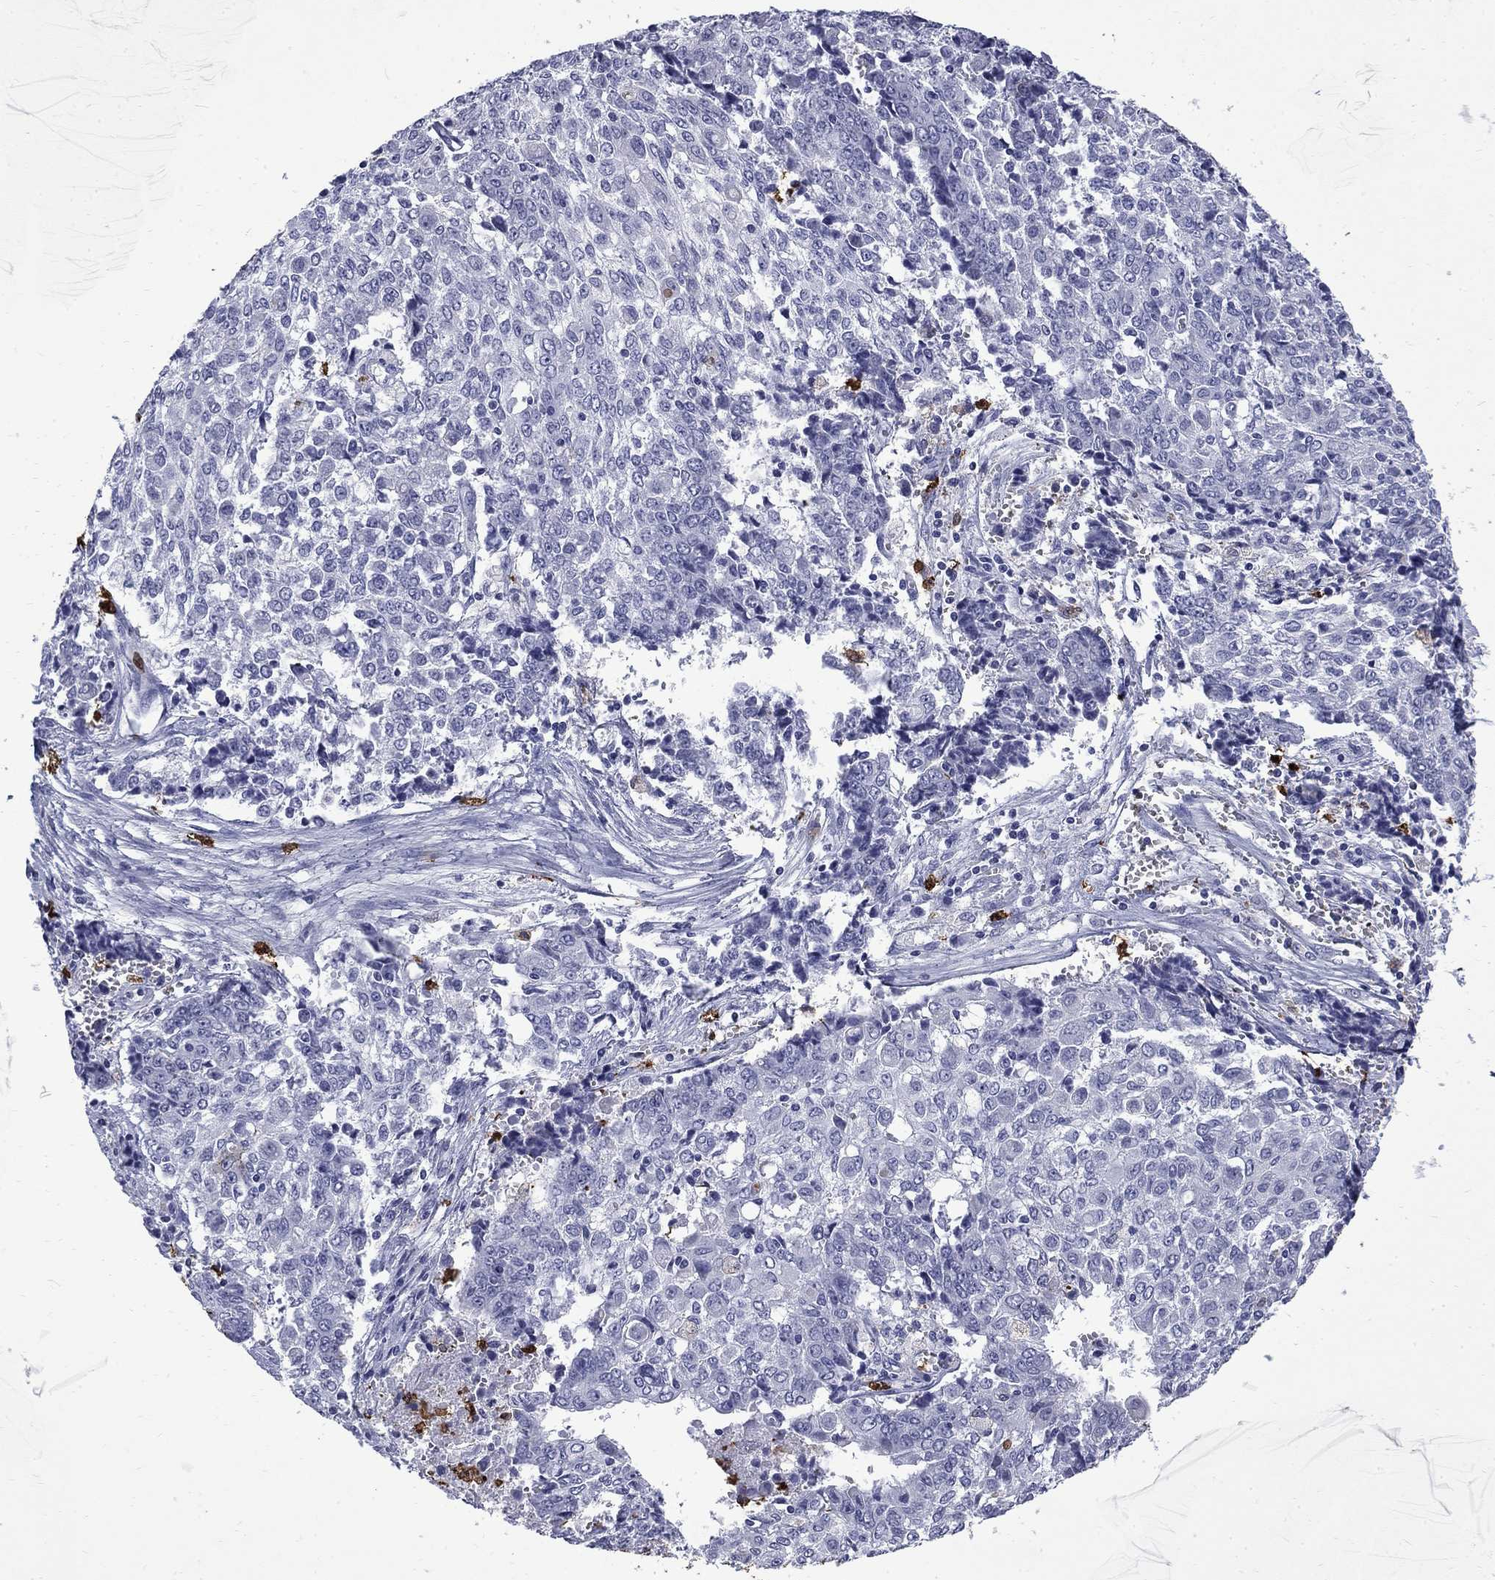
{"staining": {"intensity": "negative", "quantity": "none", "location": "none"}, "tissue": "ovarian cancer", "cell_type": "Tumor cells", "image_type": "cancer", "snomed": [{"axis": "morphology", "description": "Carcinoma, endometroid"}, {"axis": "topography", "description": "Ovary"}], "caption": "Immunohistochemistry (IHC) of ovarian cancer reveals no expression in tumor cells.", "gene": "TRIM29", "patient": {"sex": "female", "age": 42}}